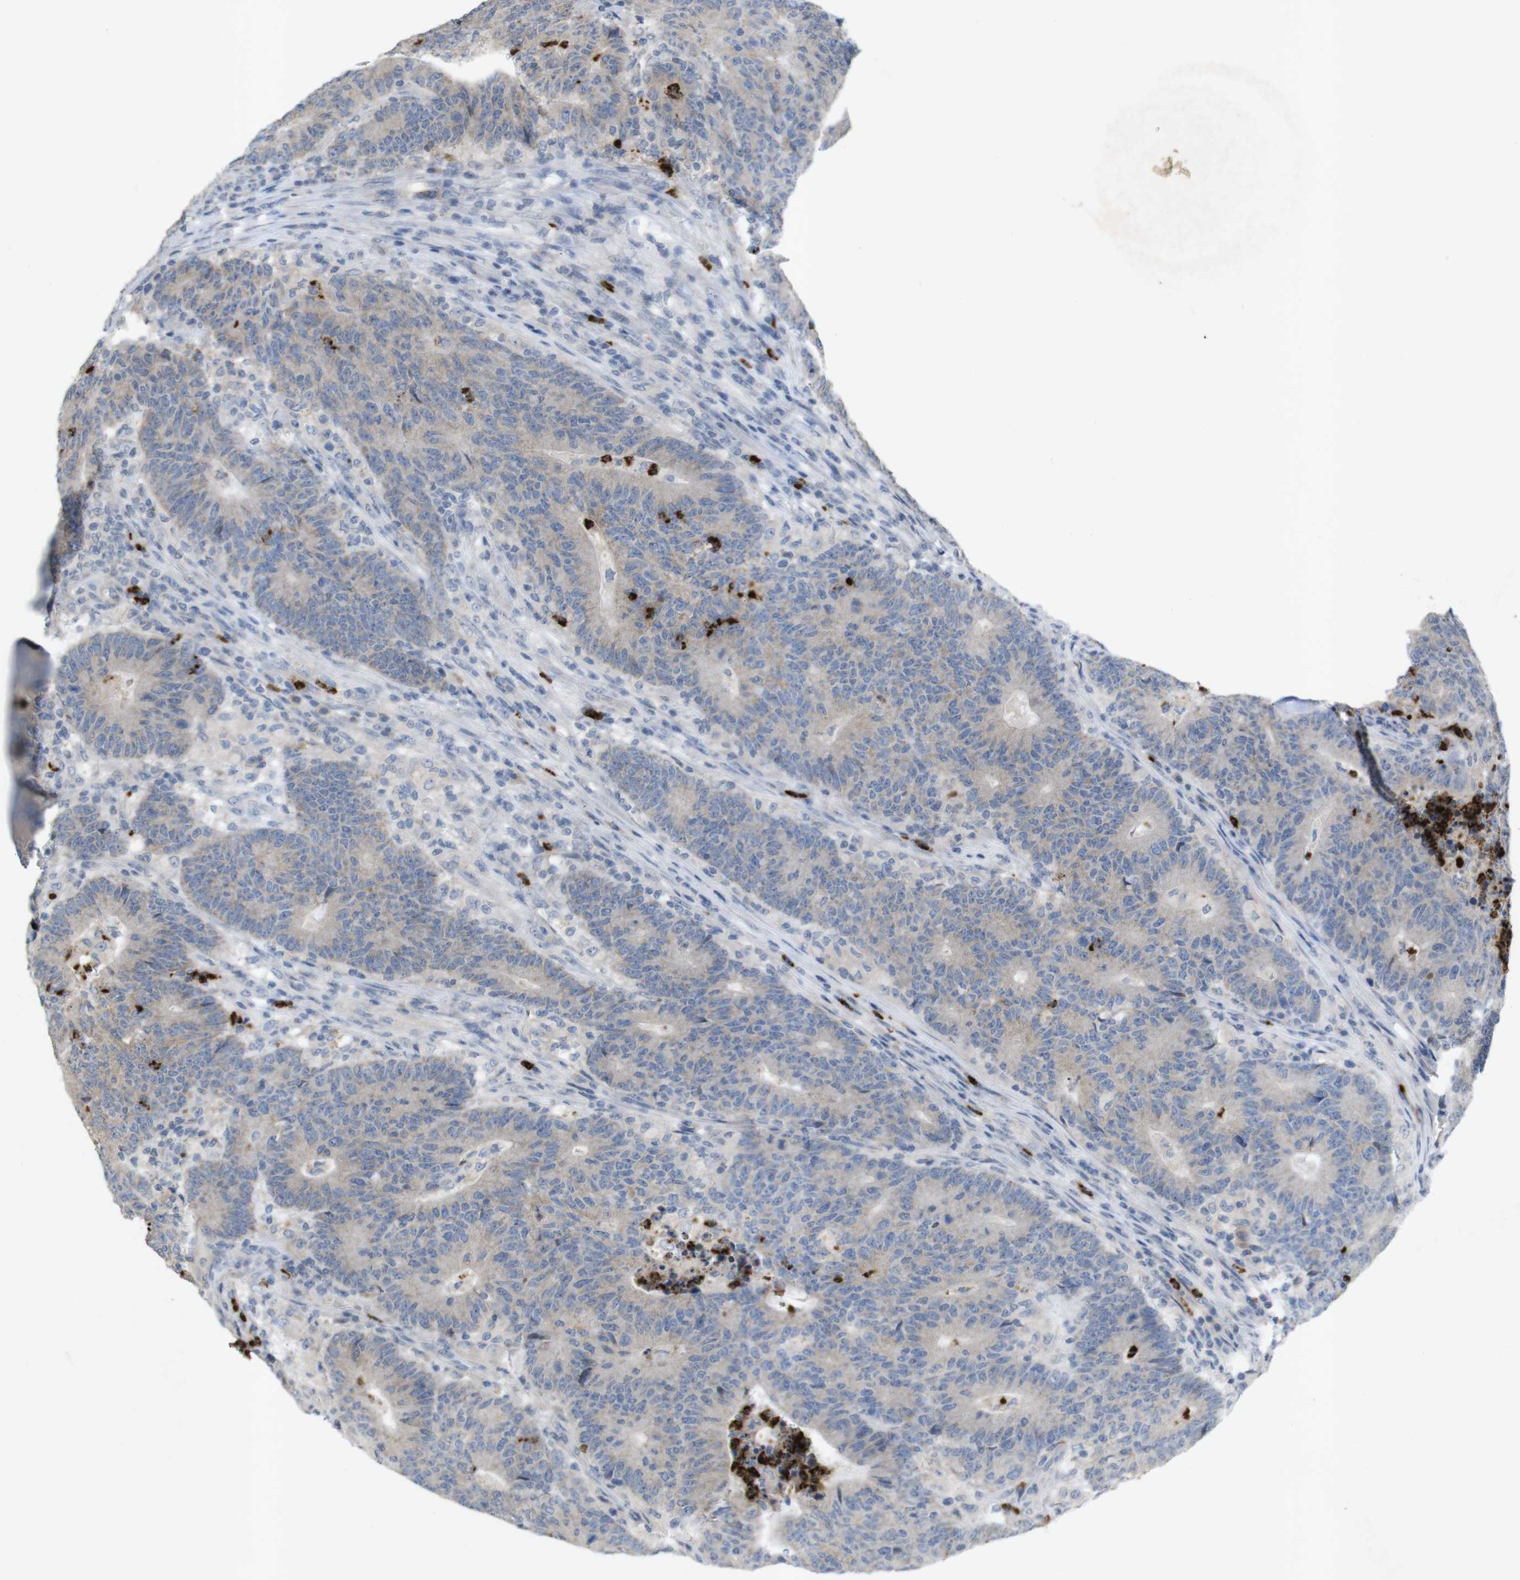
{"staining": {"intensity": "negative", "quantity": "none", "location": "none"}, "tissue": "colorectal cancer", "cell_type": "Tumor cells", "image_type": "cancer", "snomed": [{"axis": "morphology", "description": "Normal tissue, NOS"}, {"axis": "morphology", "description": "Adenocarcinoma, NOS"}, {"axis": "topography", "description": "Colon"}], "caption": "The image shows no significant positivity in tumor cells of adenocarcinoma (colorectal).", "gene": "TSPAN14", "patient": {"sex": "female", "age": 75}}